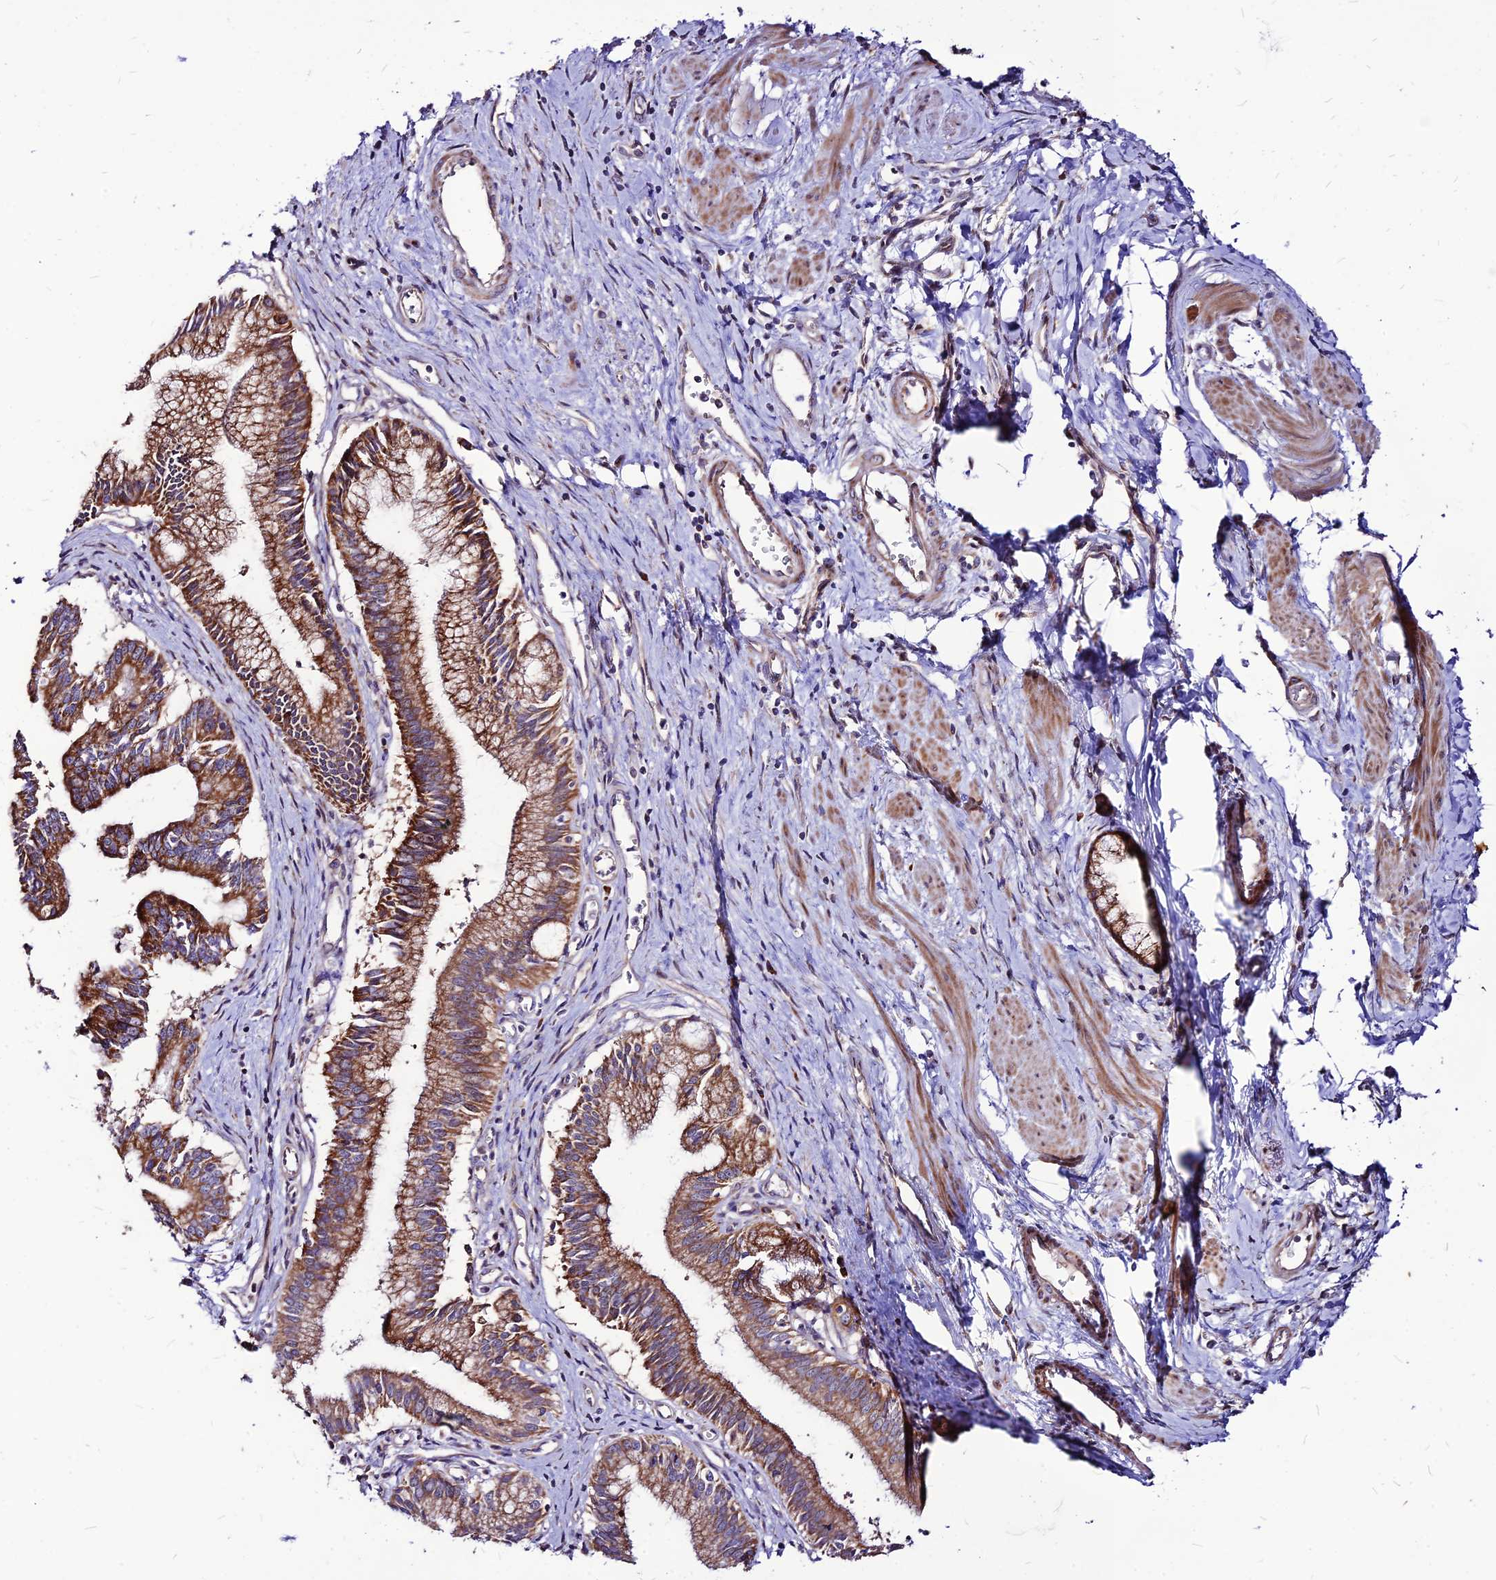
{"staining": {"intensity": "moderate", "quantity": ">75%", "location": "cytoplasmic/membranous"}, "tissue": "pancreatic cancer", "cell_type": "Tumor cells", "image_type": "cancer", "snomed": [{"axis": "morphology", "description": "Adenocarcinoma, NOS"}, {"axis": "topography", "description": "Pancreas"}], "caption": "IHC image of neoplastic tissue: adenocarcinoma (pancreatic) stained using IHC reveals medium levels of moderate protein expression localized specifically in the cytoplasmic/membranous of tumor cells, appearing as a cytoplasmic/membranous brown color.", "gene": "ECI1", "patient": {"sex": "male", "age": 78}}